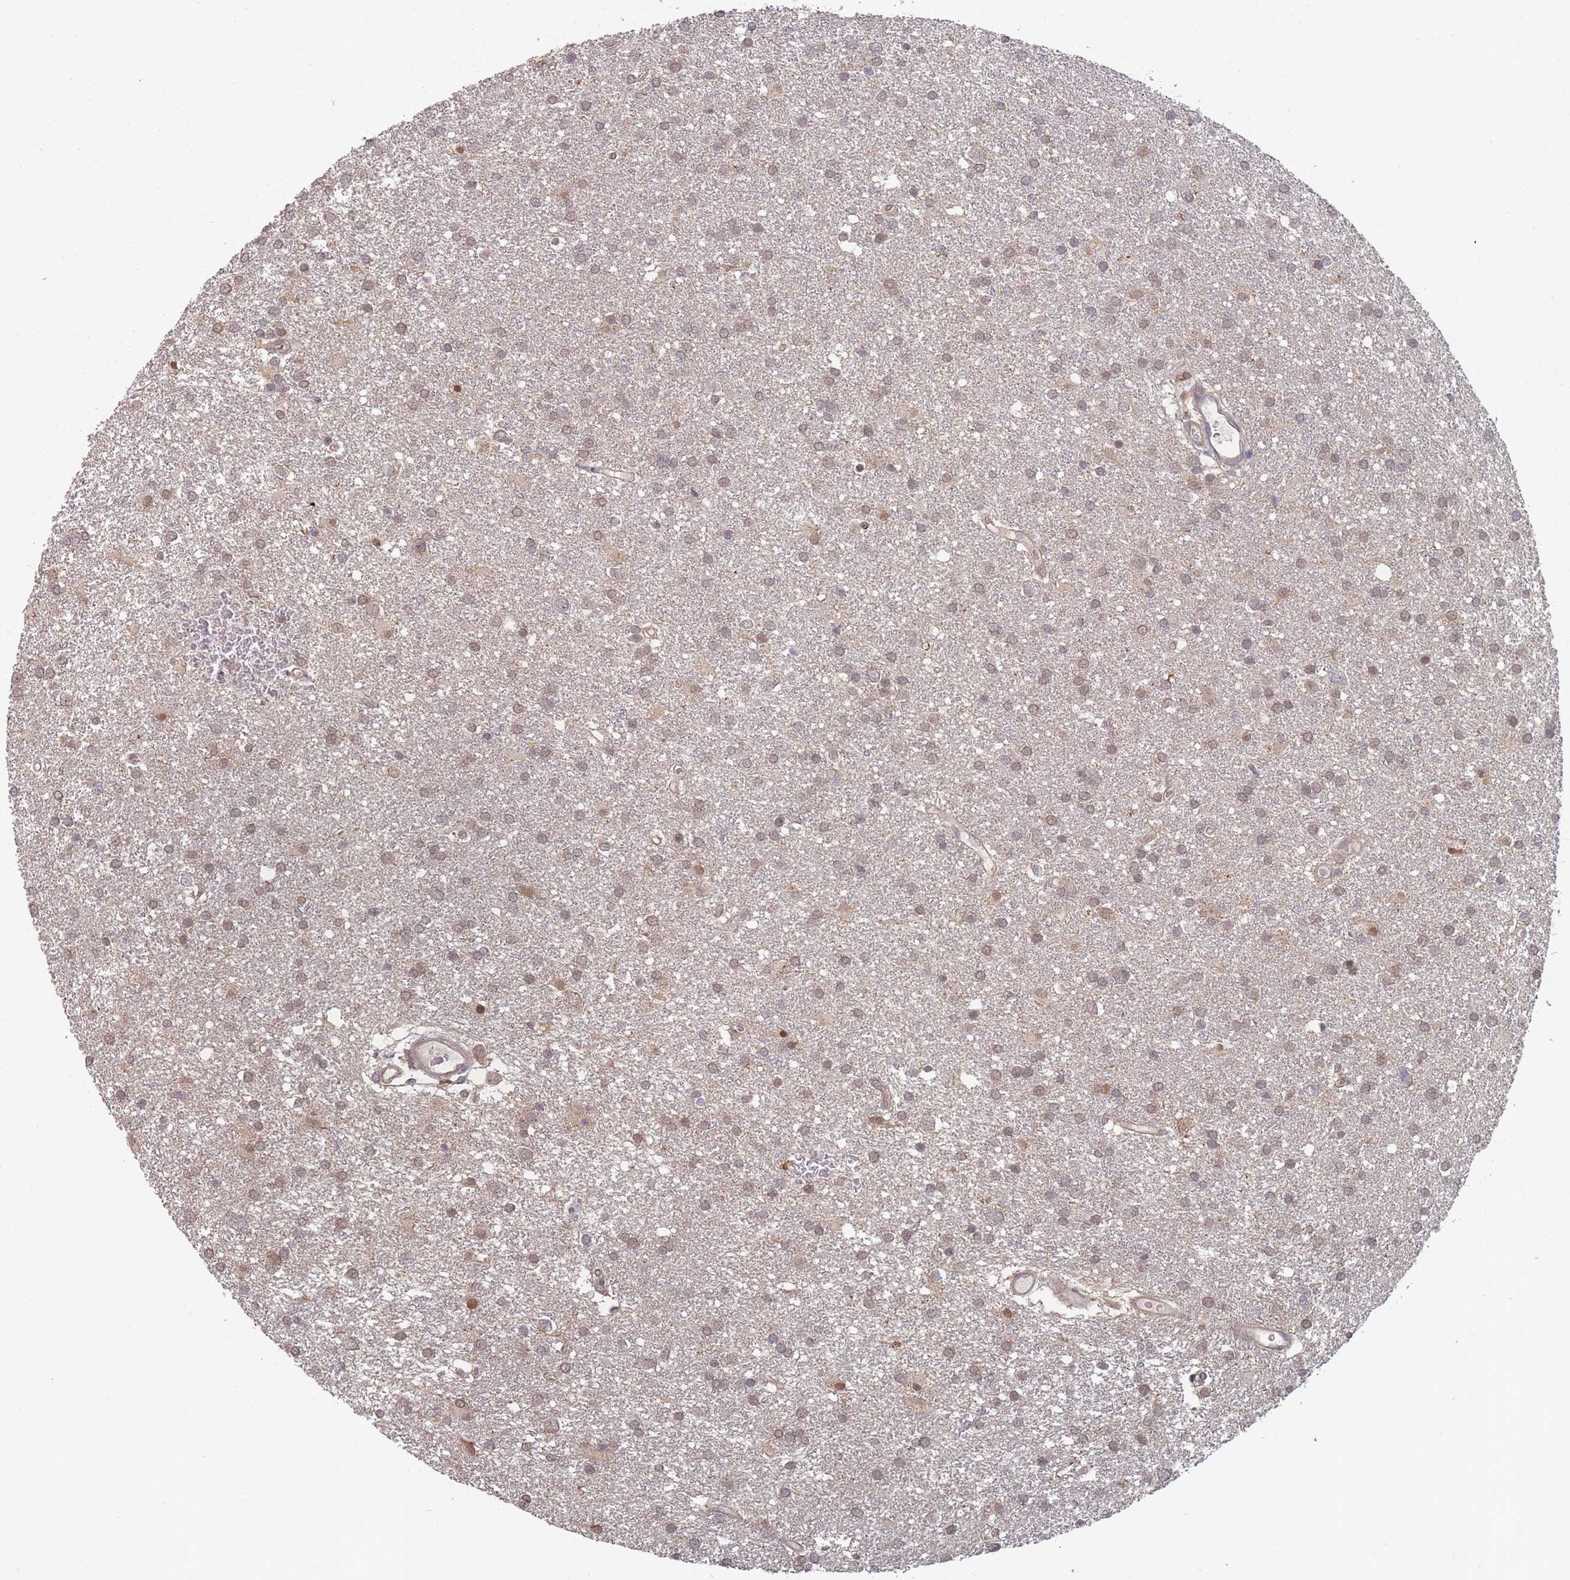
{"staining": {"intensity": "weak", "quantity": "25%-75%", "location": "cytoplasmic/membranous"}, "tissue": "glioma", "cell_type": "Tumor cells", "image_type": "cancer", "snomed": [{"axis": "morphology", "description": "Glioma, malignant, Low grade"}, {"axis": "topography", "description": "Brain"}], "caption": "This histopathology image reveals IHC staining of malignant glioma (low-grade), with low weak cytoplasmic/membranous positivity in about 25%-75% of tumor cells.", "gene": "CNTRL", "patient": {"sex": "female", "age": 32}}